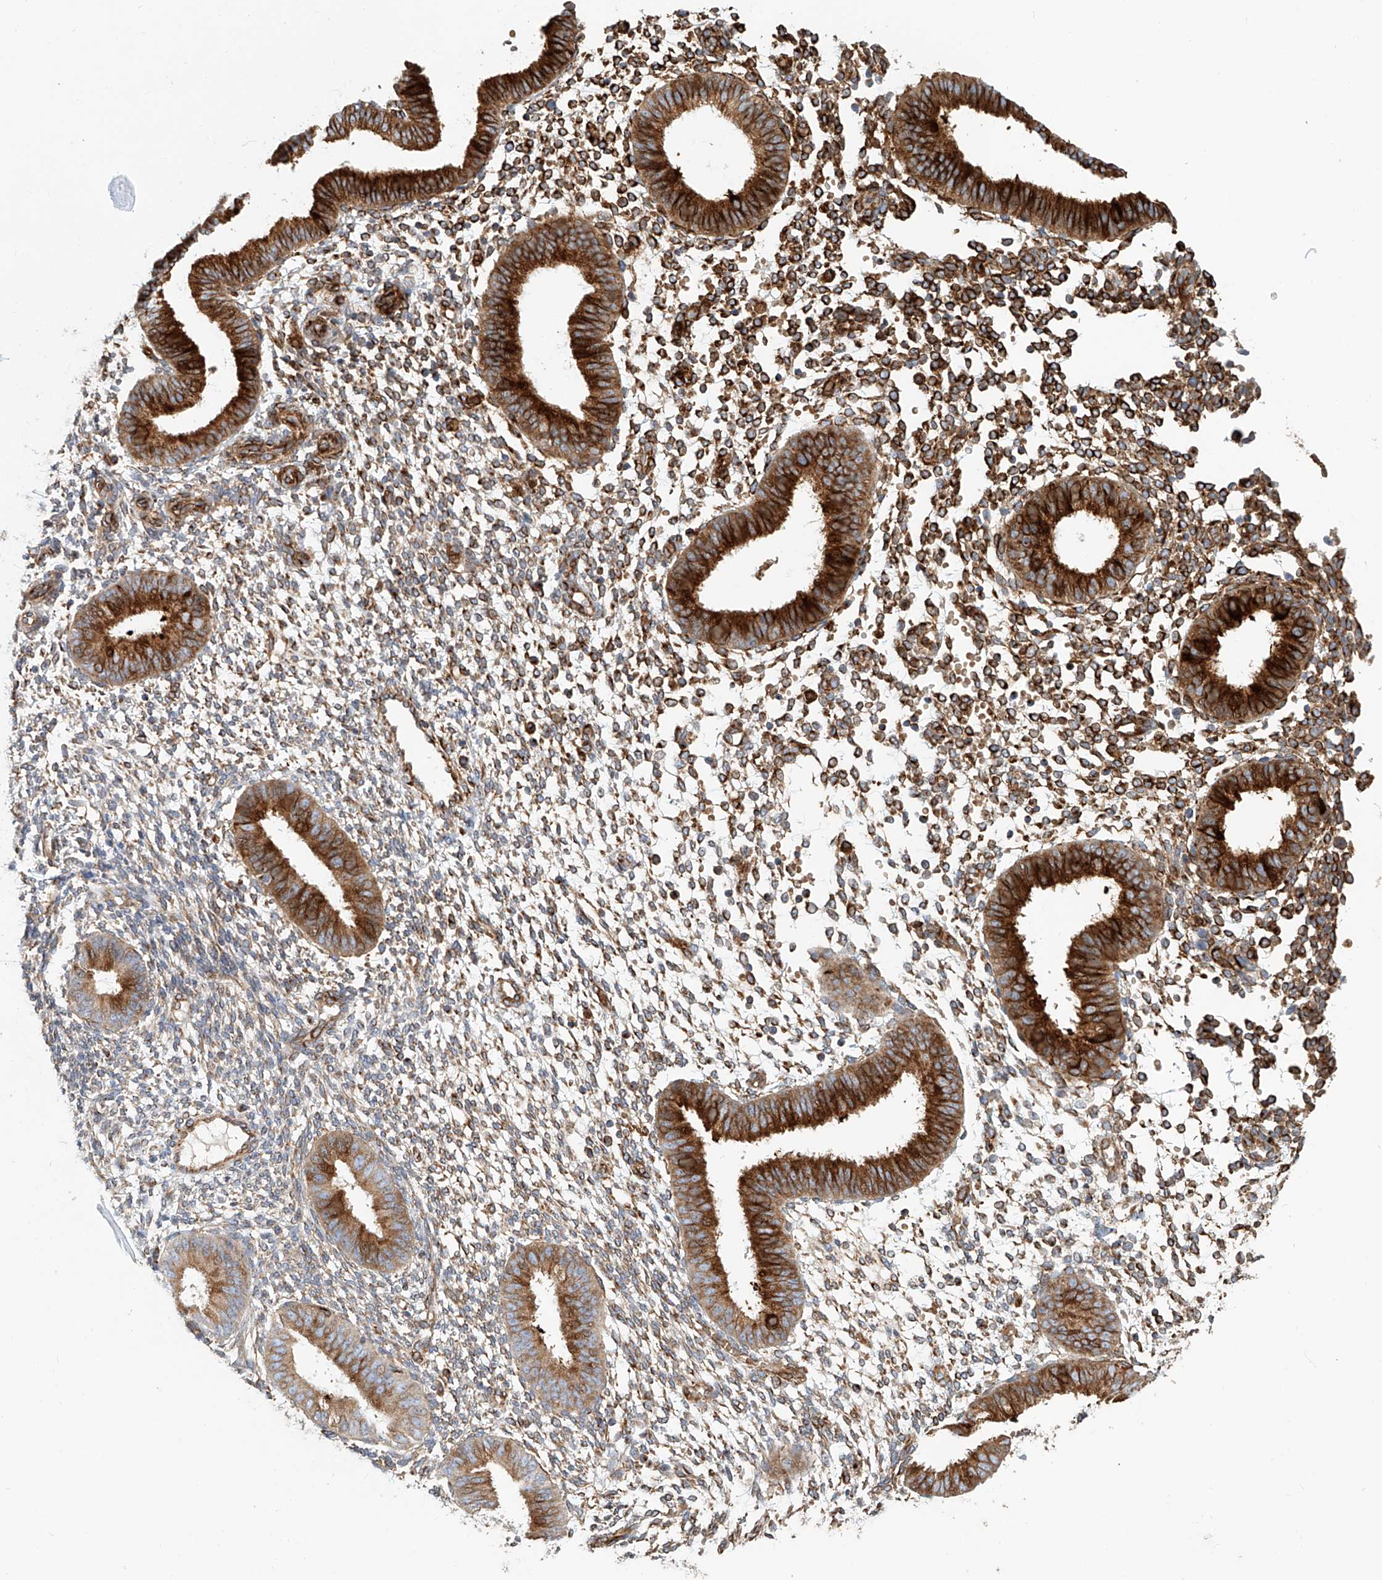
{"staining": {"intensity": "strong", "quantity": "<25%", "location": "cytoplasmic/membranous"}, "tissue": "endometrium", "cell_type": "Cells in endometrial stroma", "image_type": "normal", "snomed": [{"axis": "morphology", "description": "Normal tissue, NOS"}, {"axis": "topography", "description": "Uterus"}, {"axis": "topography", "description": "Endometrium"}], "caption": "A brown stain shows strong cytoplasmic/membranous staining of a protein in cells in endometrial stroma of normal human endometrium. (DAB = brown stain, brightfield microscopy at high magnification).", "gene": "HGSNAT", "patient": {"sex": "female", "age": 48}}